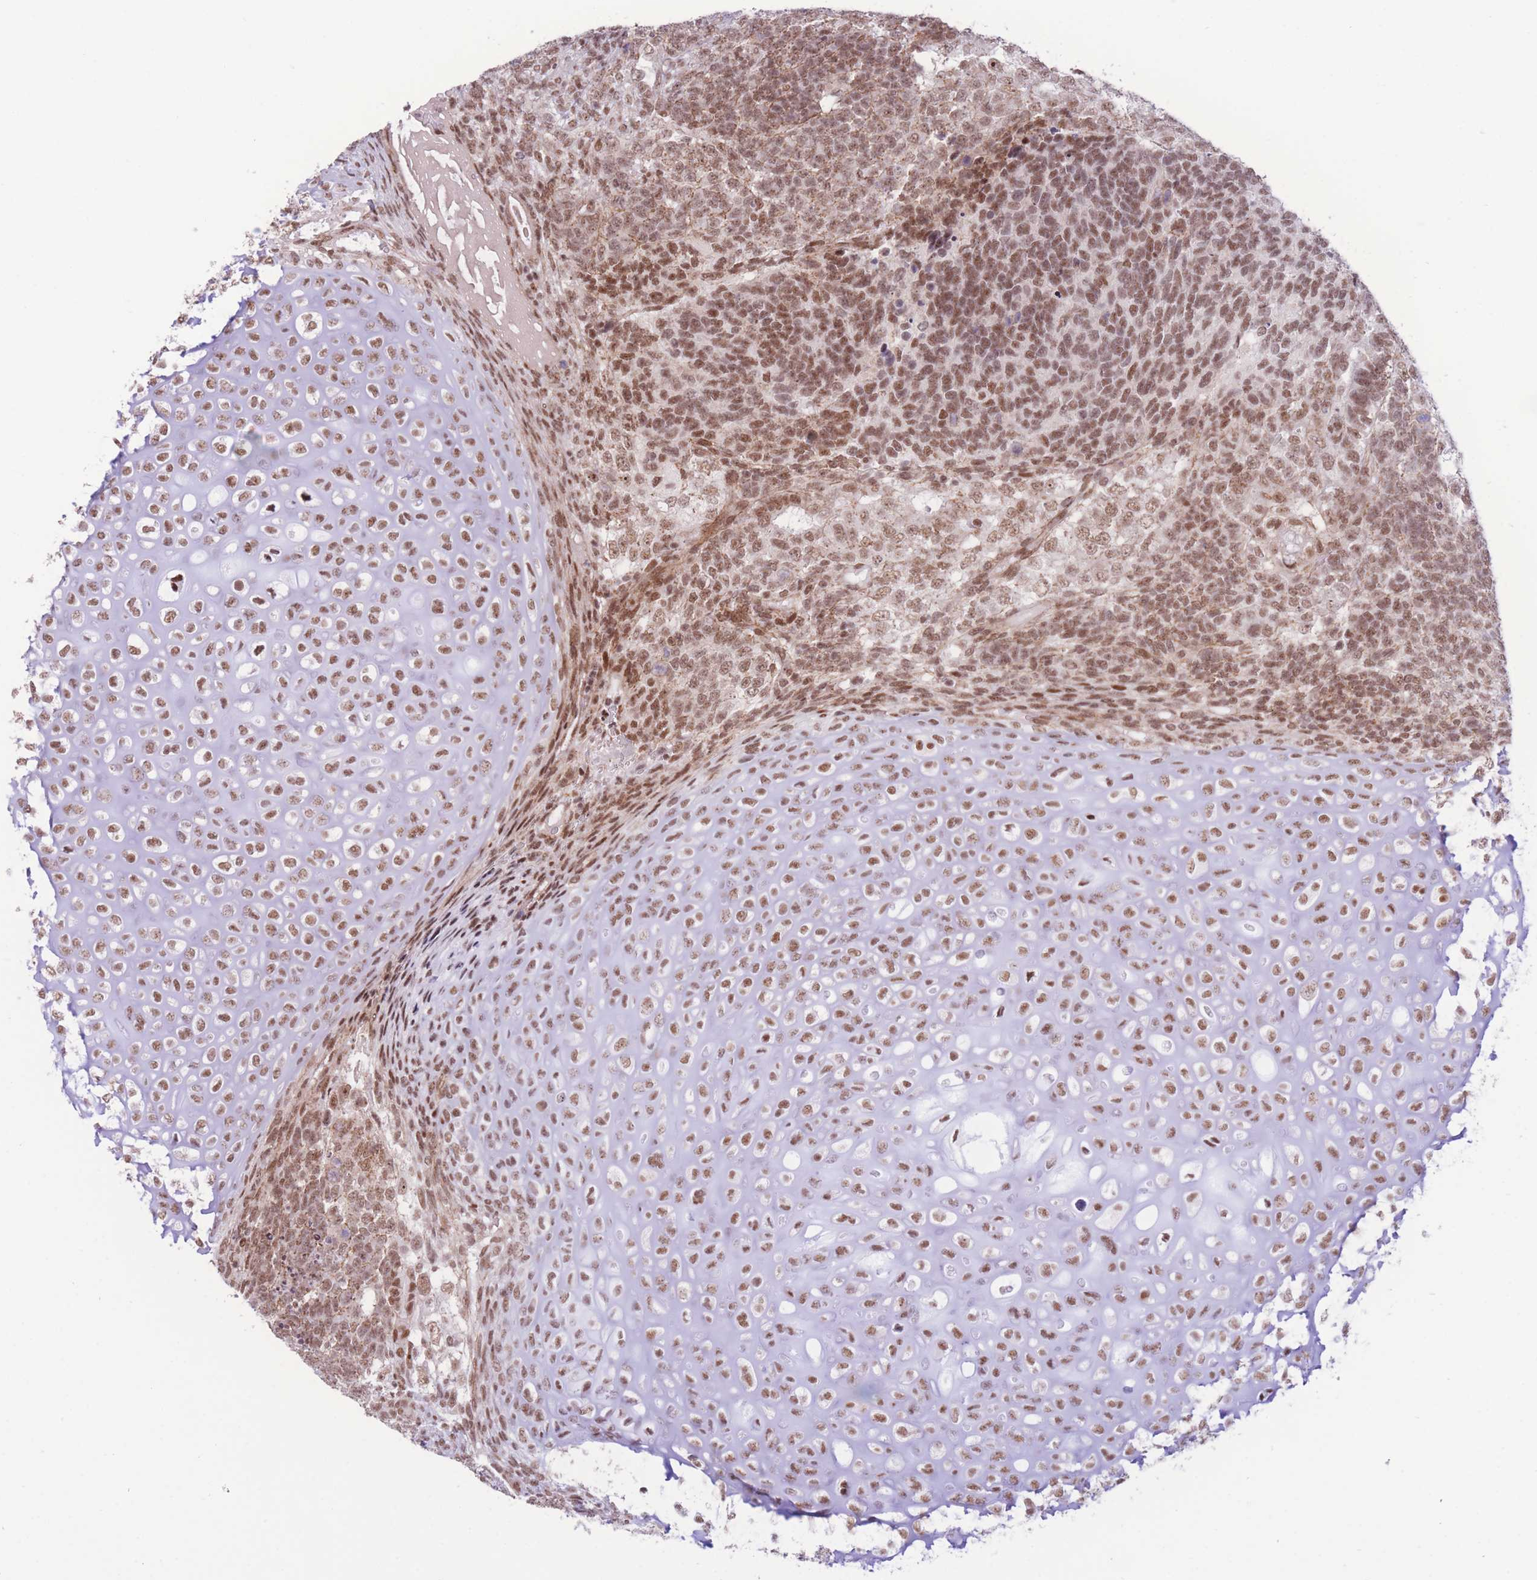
{"staining": {"intensity": "moderate", "quantity": ">75%", "location": "nuclear"}, "tissue": "testis cancer", "cell_type": "Tumor cells", "image_type": "cancer", "snomed": [{"axis": "morphology", "description": "Carcinoma, Embryonal, NOS"}, {"axis": "topography", "description": "Testis"}], "caption": "This is an image of IHC staining of testis cancer (embryonal carcinoma), which shows moderate positivity in the nuclear of tumor cells.", "gene": "PCIF1", "patient": {"sex": "male", "age": 23}}